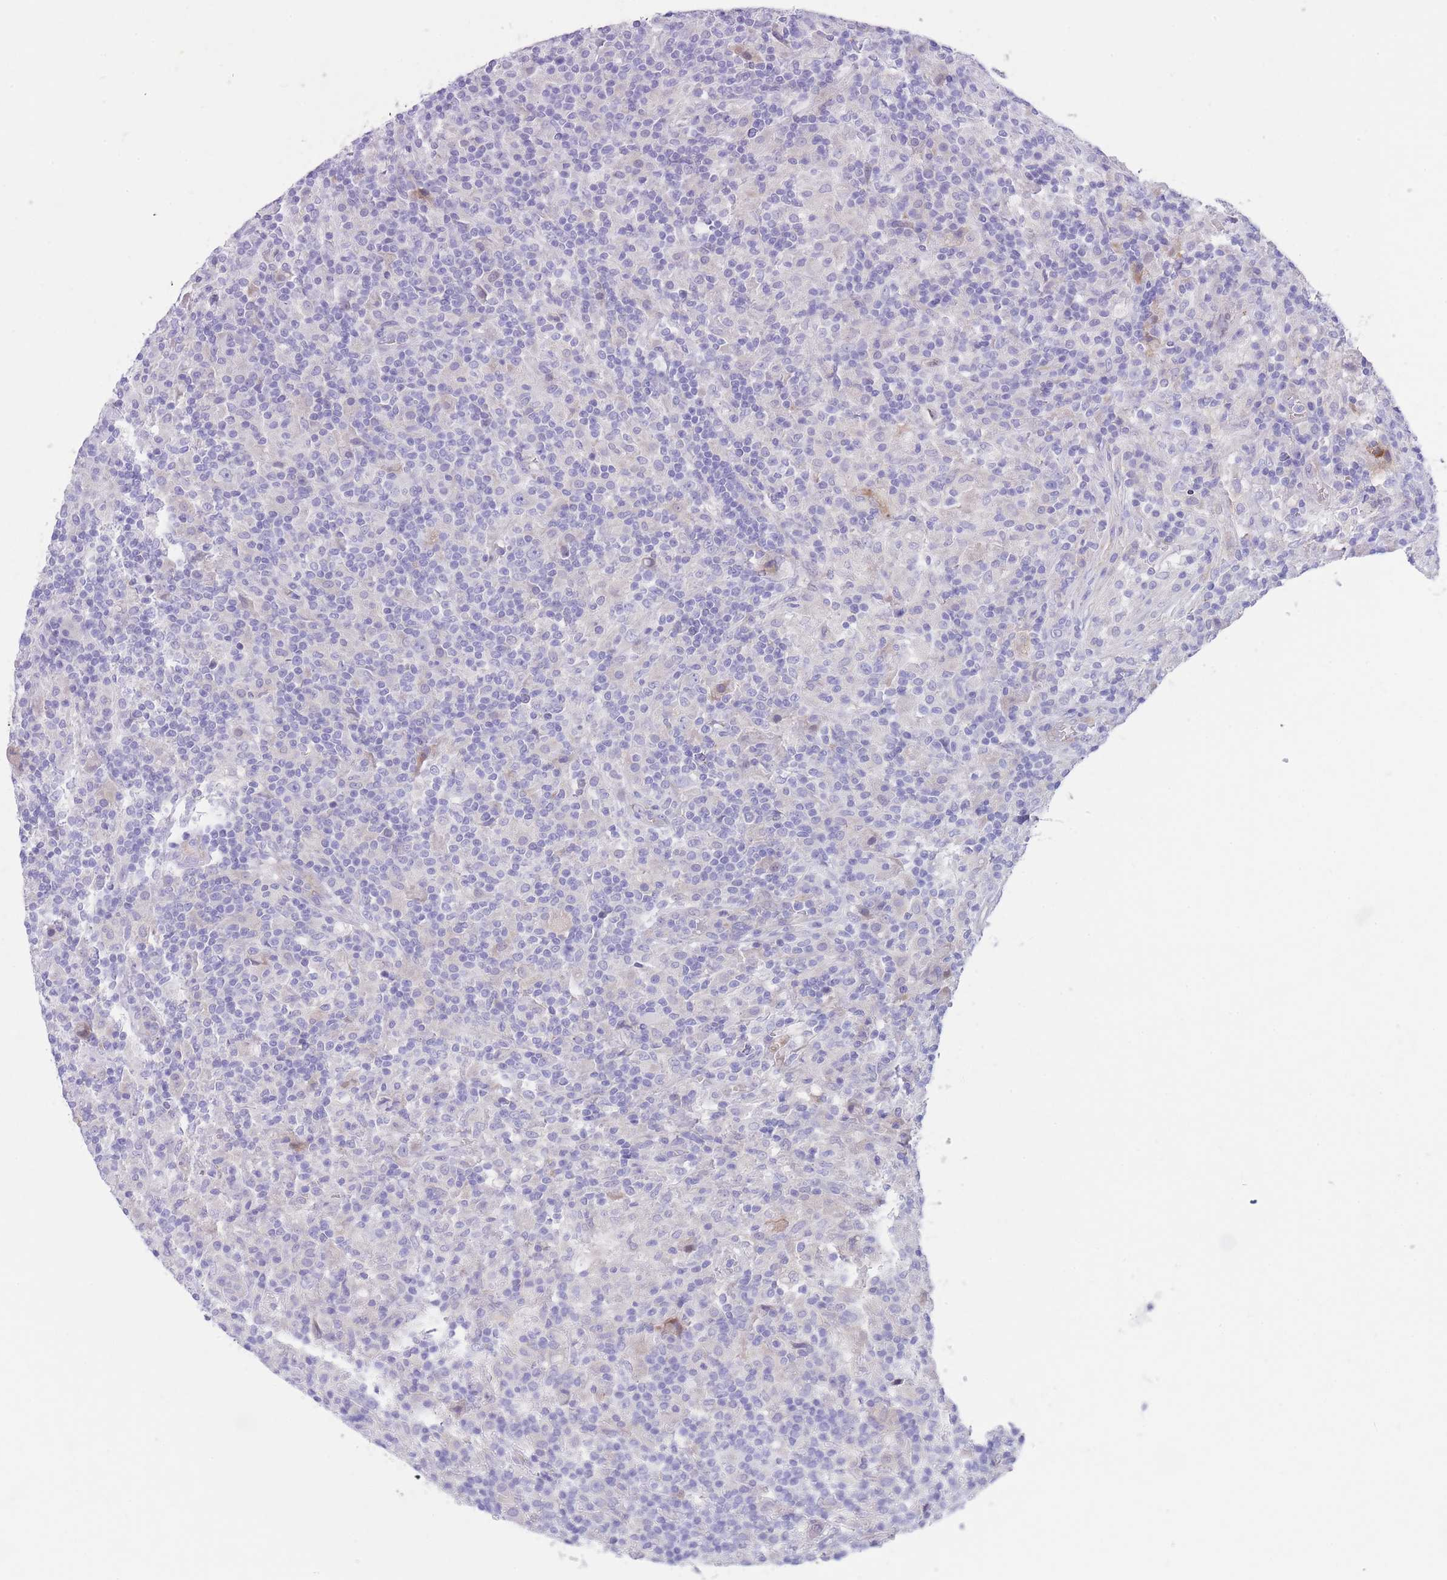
{"staining": {"intensity": "negative", "quantity": "none", "location": "none"}, "tissue": "lymphoma", "cell_type": "Tumor cells", "image_type": "cancer", "snomed": [{"axis": "morphology", "description": "Hodgkin's disease, NOS"}, {"axis": "topography", "description": "Lymph node"}], "caption": "The histopathology image reveals no significant expression in tumor cells of lymphoma.", "gene": "QTRT1", "patient": {"sex": "male", "age": 70}}